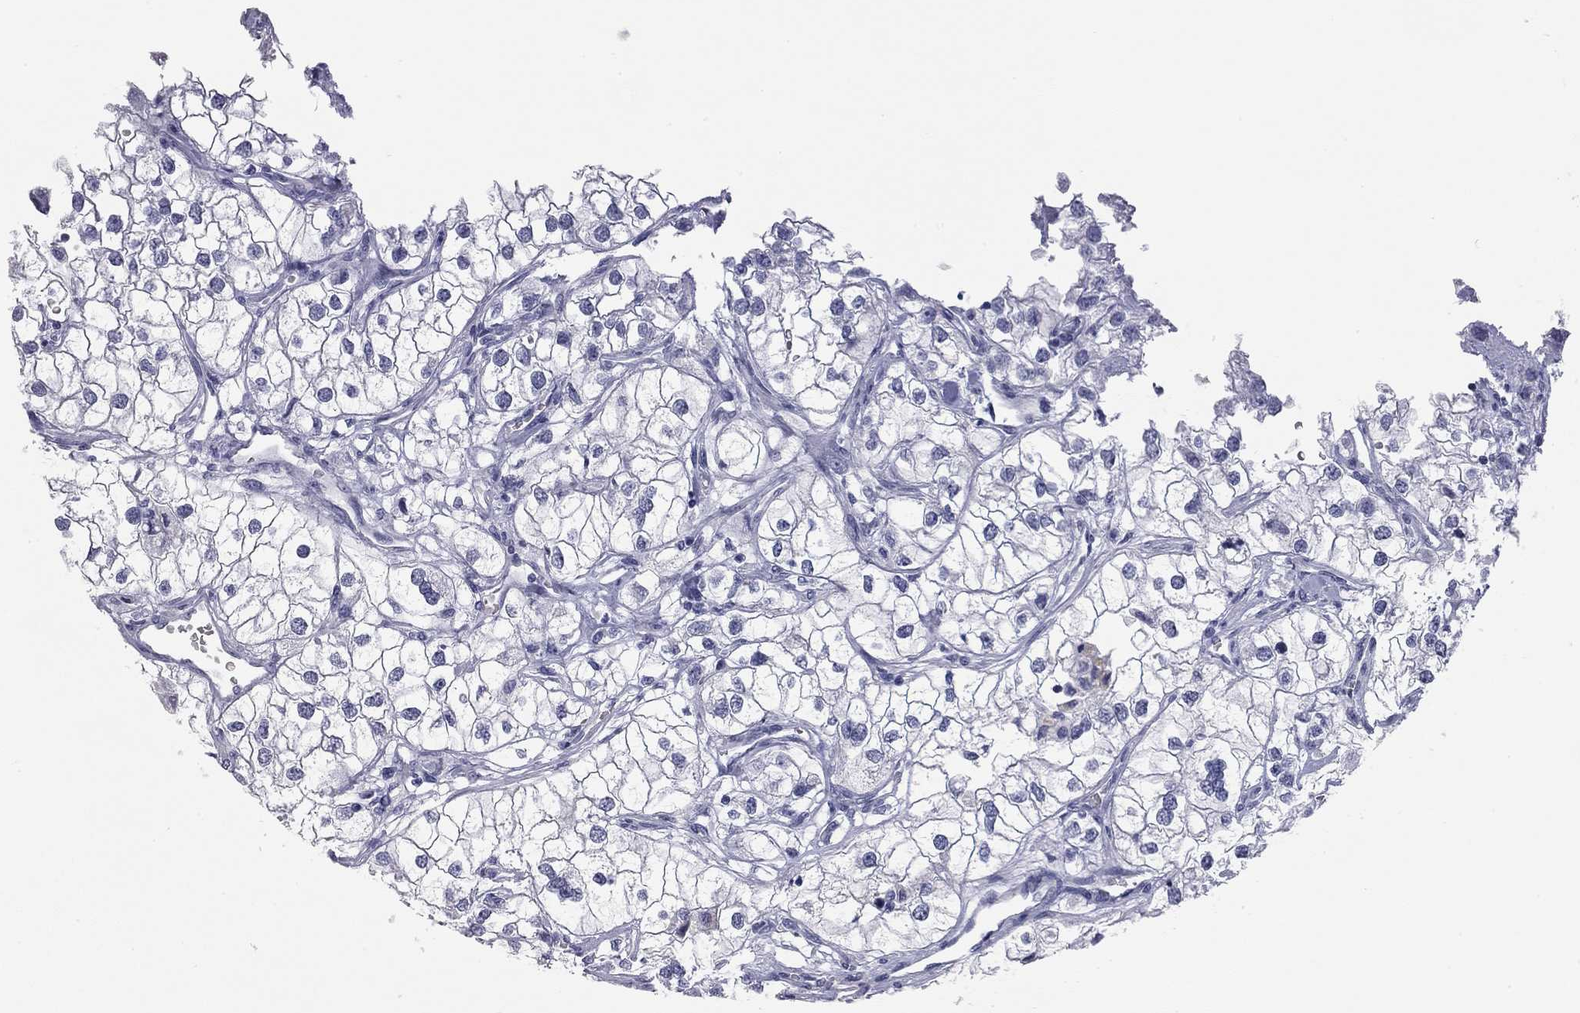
{"staining": {"intensity": "negative", "quantity": "none", "location": "none"}, "tissue": "renal cancer", "cell_type": "Tumor cells", "image_type": "cancer", "snomed": [{"axis": "morphology", "description": "Adenocarcinoma, NOS"}, {"axis": "topography", "description": "Kidney"}], "caption": "Tumor cells show no significant staining in renal adenocarcinoma. (DAB immunohistochemistry with hematoxylin counter stain).", "gene": "AK8", "patient": {"sex": "male", "age": 59}}